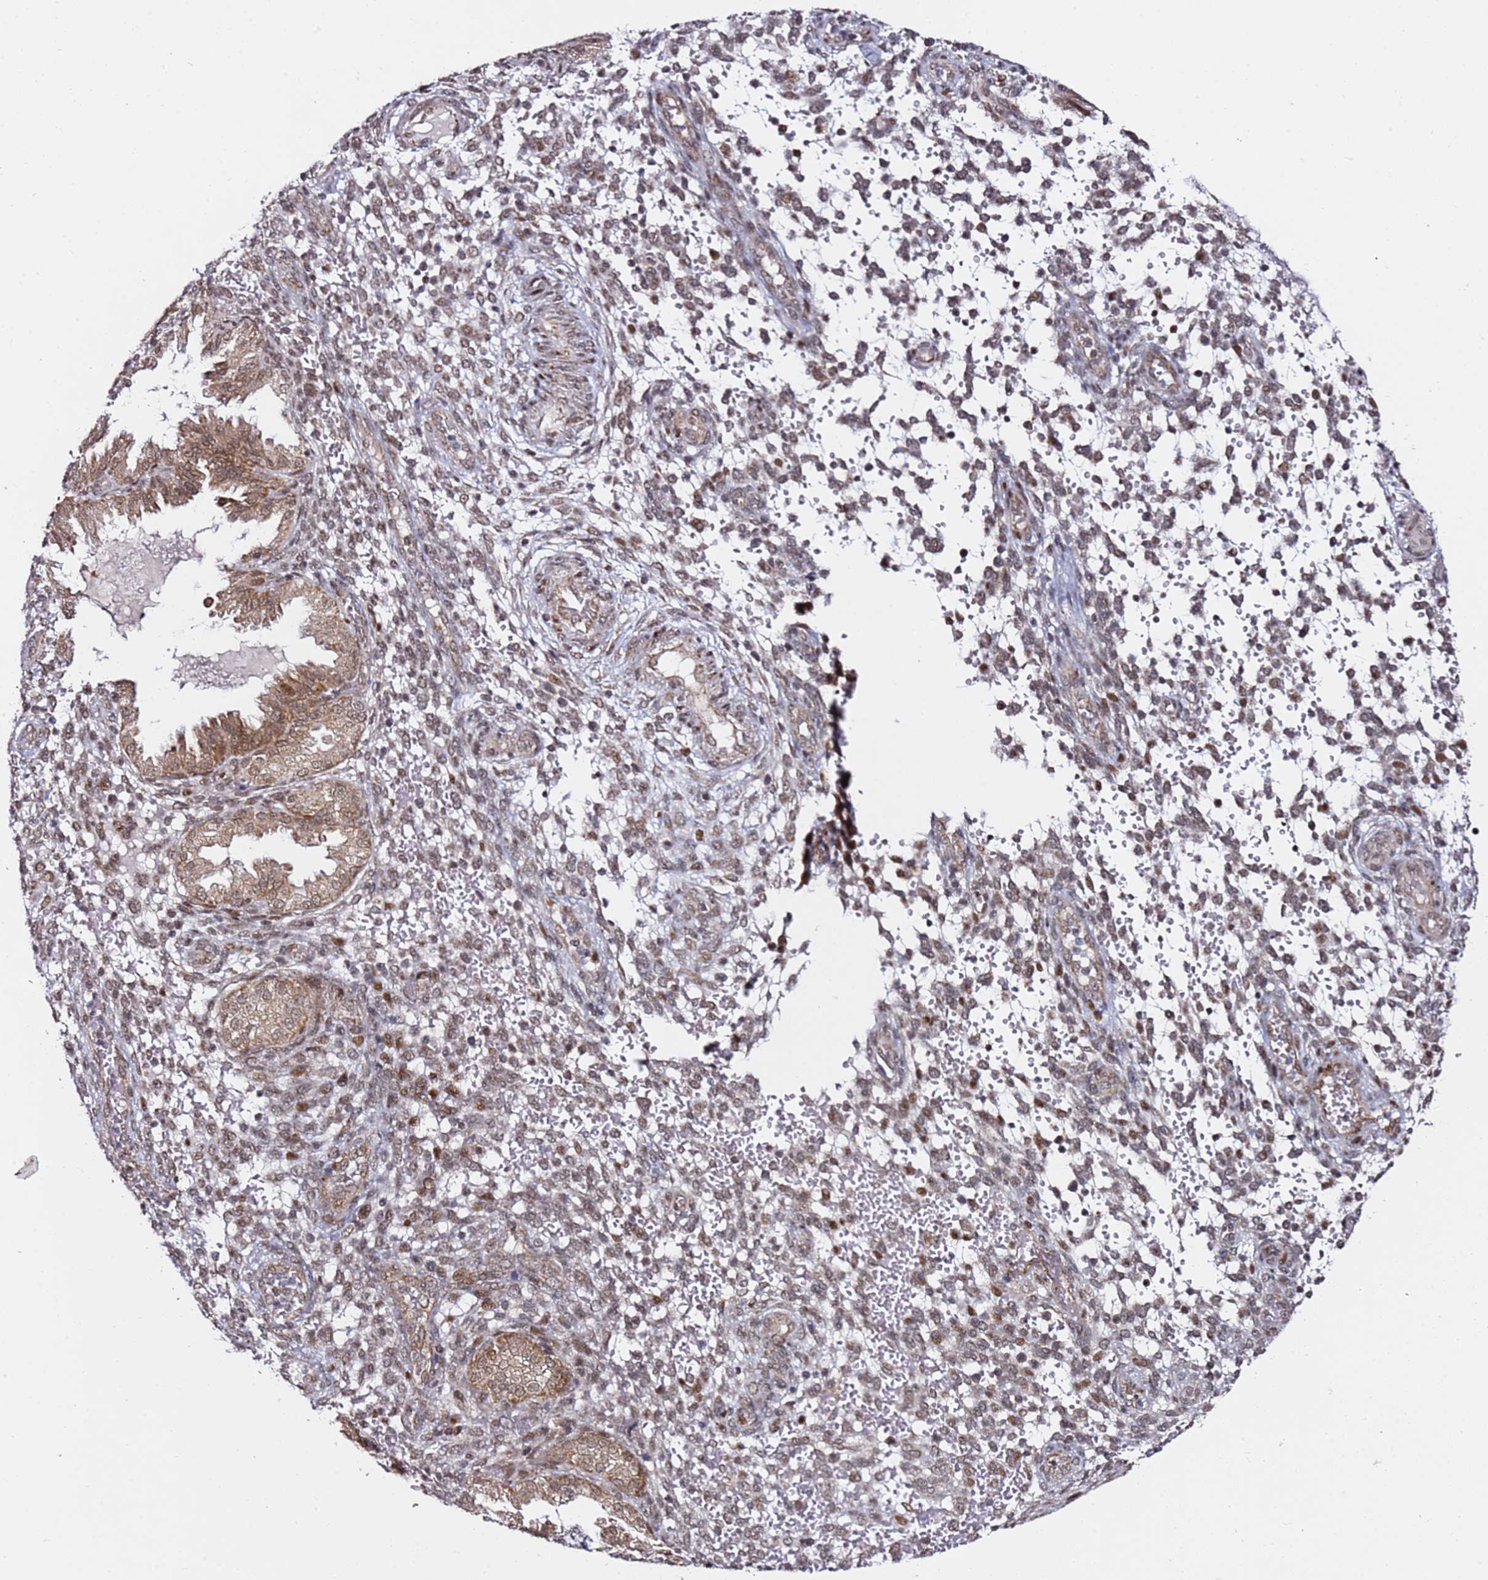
{"staining": {"intensity": "moderate", "quantity": "<25%", "location": "nuclear"}, "tissue": "endometrium", "cell_type": "Cells in endometrial stroma", "image_type": "normal", "snomed": [{"axis": "morphology", "description": "Normal tissue, NOS"}, {"axis": "topography", "description": "Endometrium"}], "caption": "Immunohistochemical staining of normal endometrium shows low levels of moderate nuclear positivity in approximately <25% of cells in endometrial stroma.", "gene": "TP53AIP1", "patient": {"sex": "female", "age": 33}}